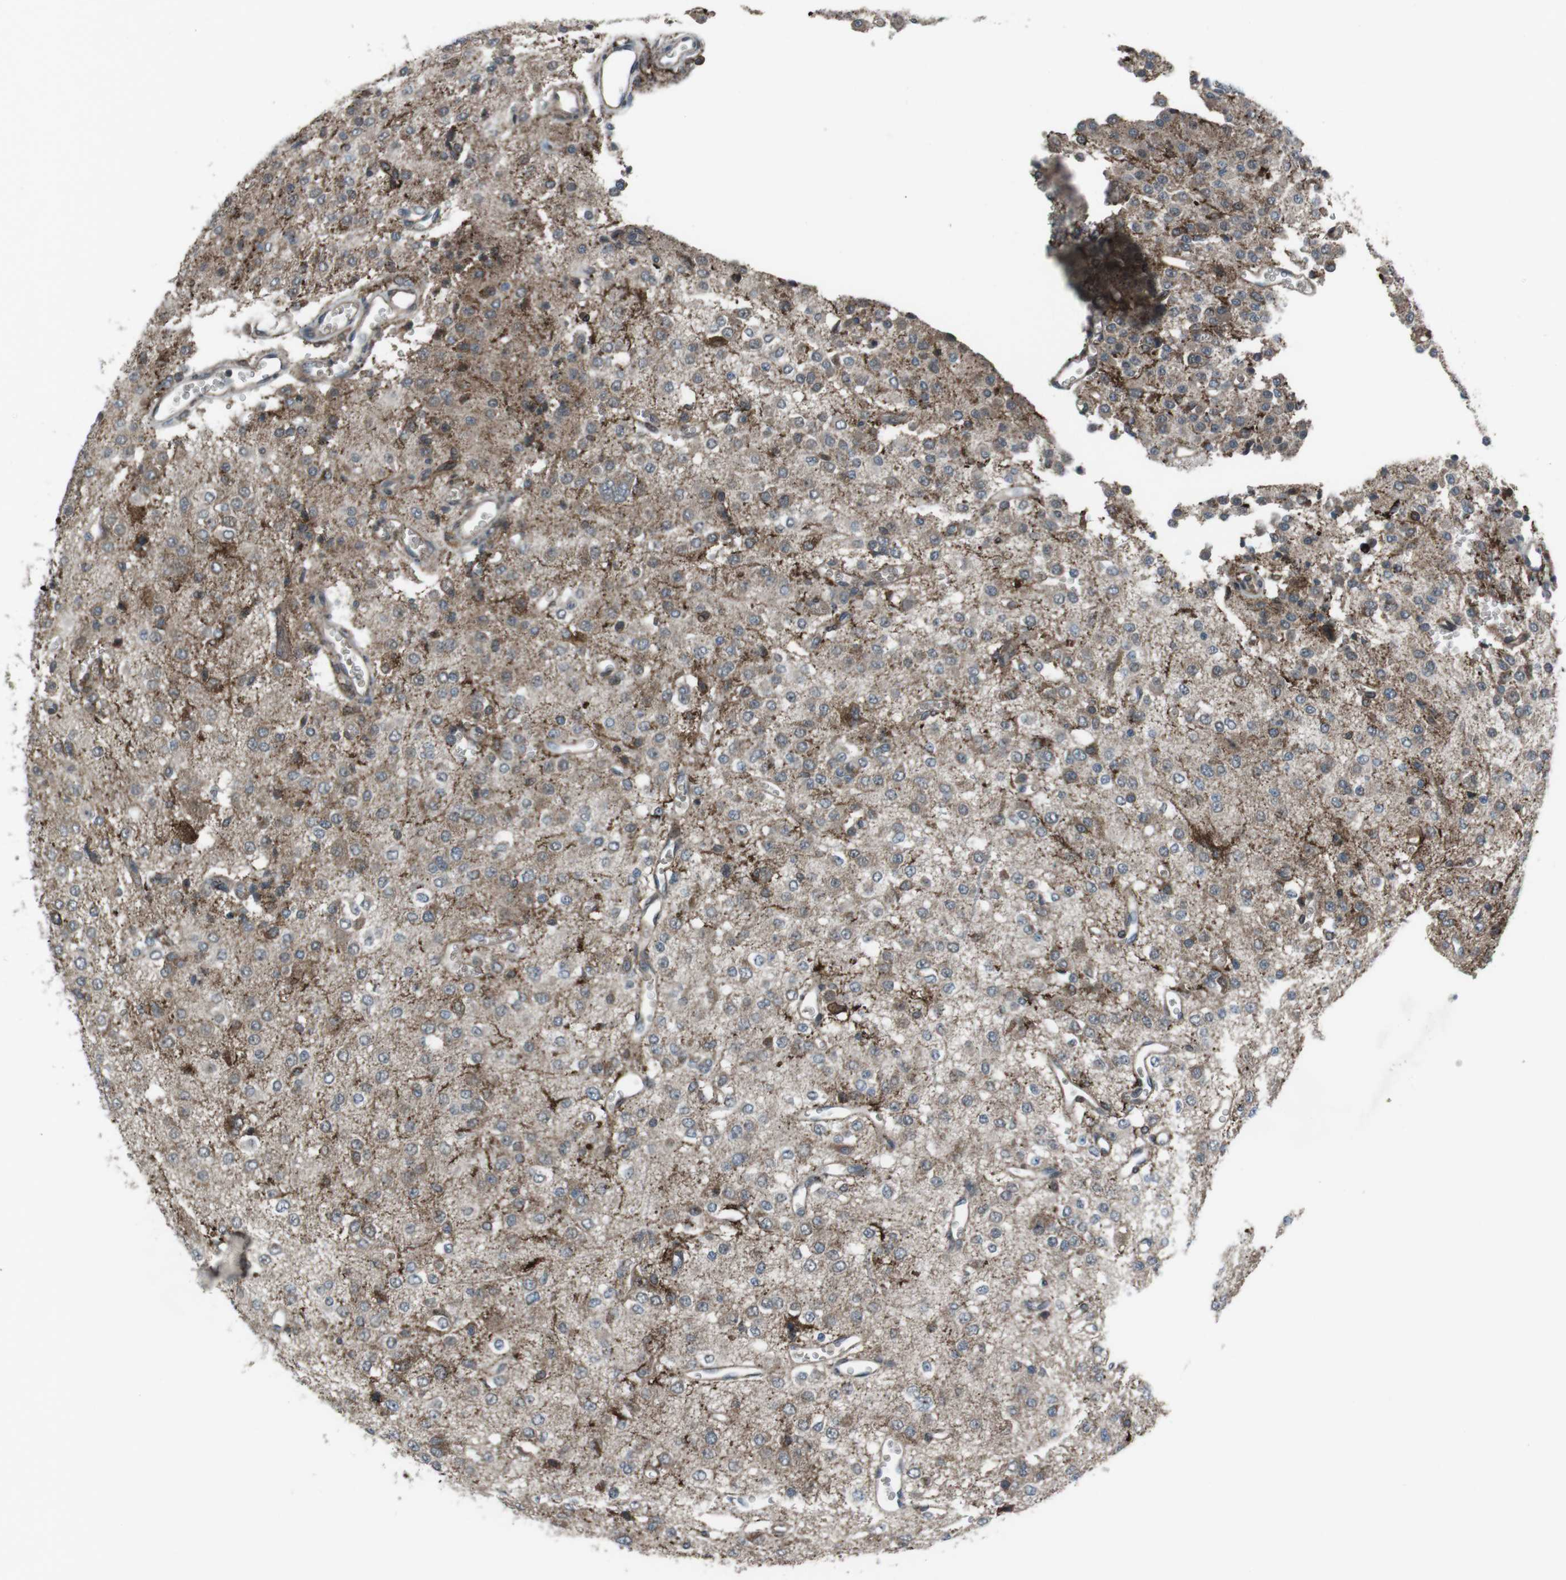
{"staining": {"intensity": "moderate", "quantity": "25%-75%", "location": "cytoplasmic/membranous"}, "tissue": "glioma", "cell_type": "Tumor cells", "image_type": "cancer", "snomed": [{"axis": "morphology", "description": "Glioma, malignant, Low grade"}, {"axis": "topography", "description": "Brain"}], "caption": "Protein expression analysis of human low-grade glioma (malignant) reveals moderate cytoplasmic/membranous expression in about 25%-75% of tumor cells. The staining was performed using DAB (3,3'-diaminobenzidine) to visualize the protein expression in brown, while the nuclei were stained in blue with hematoxylin (Magnification: 20x).", "gene": "GDF10", "patient": {"sex": "male", "age": 38}}